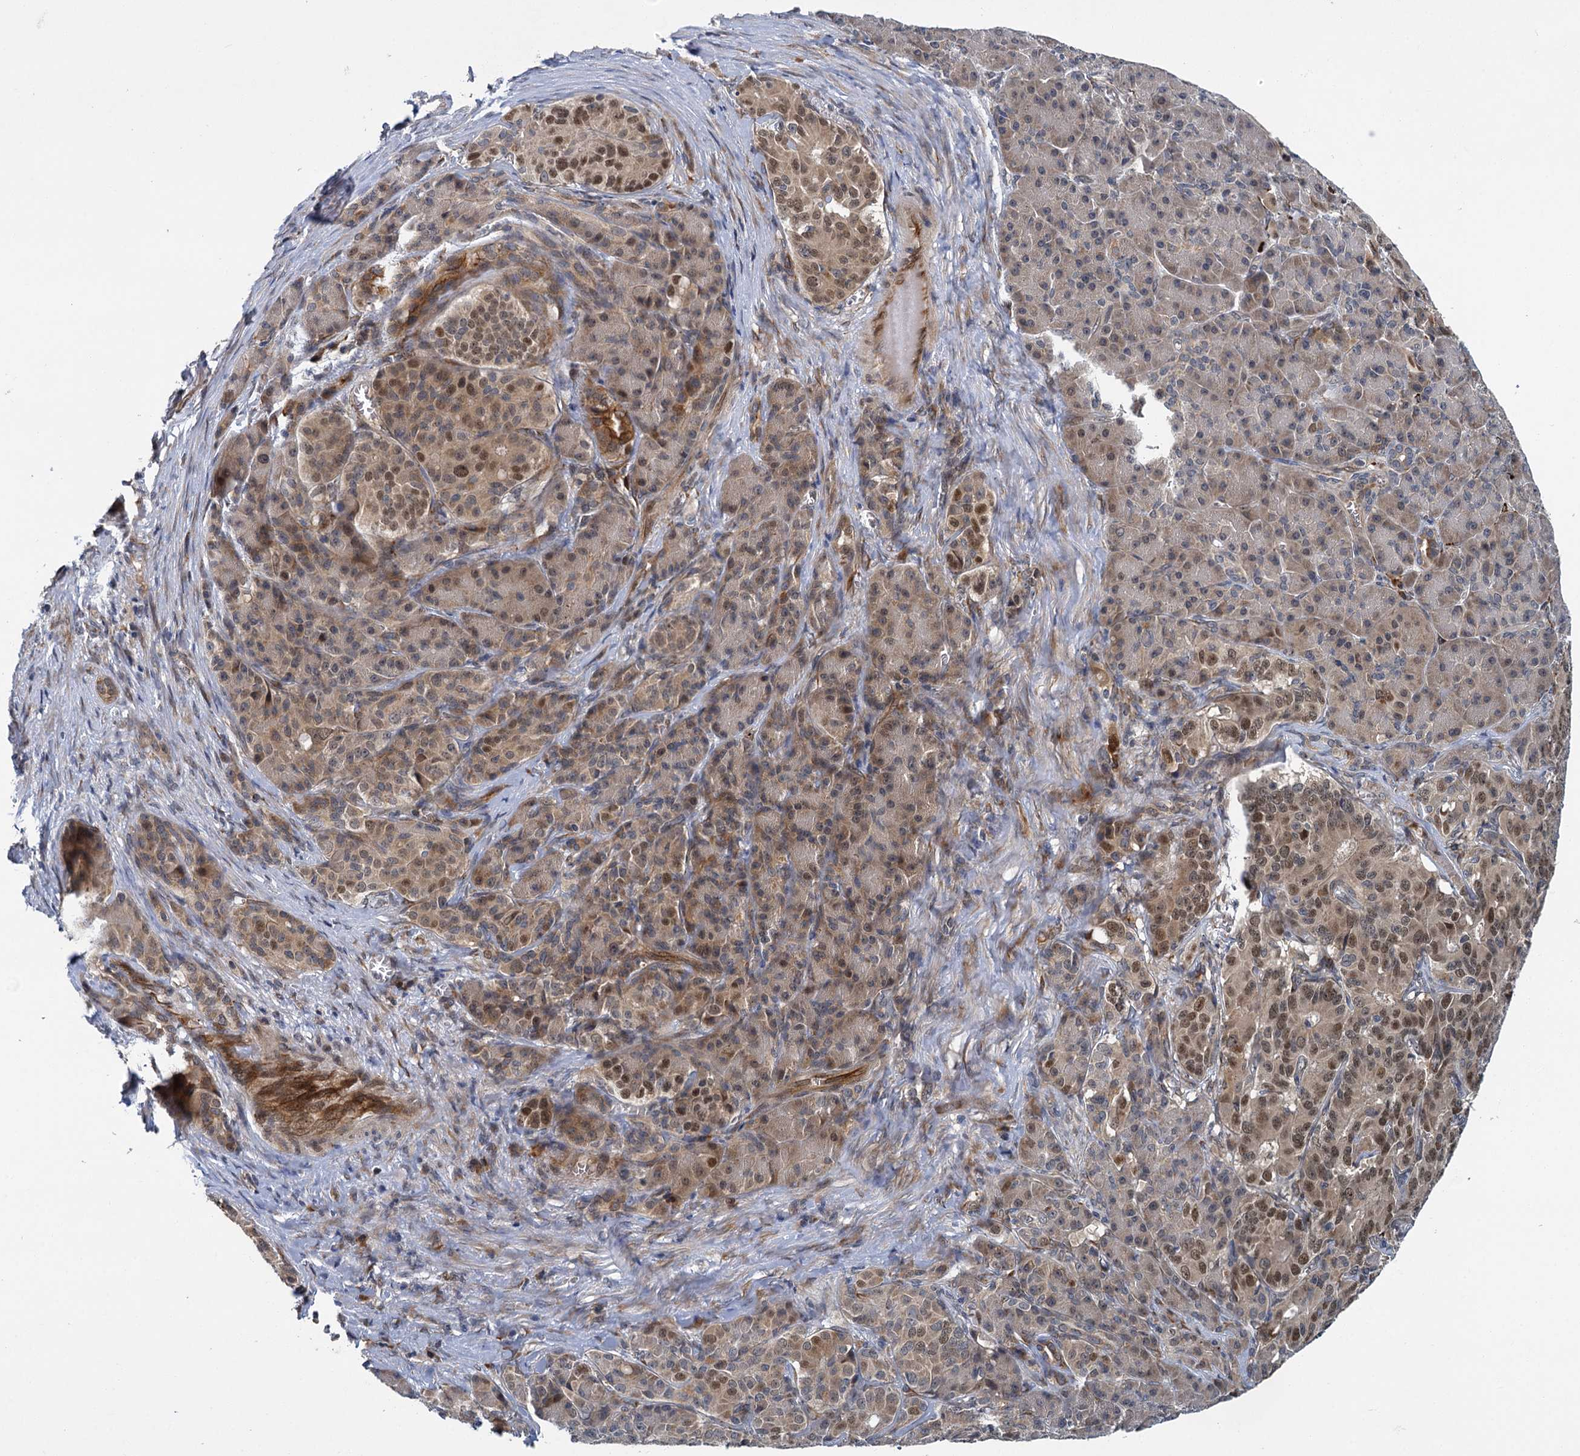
{"staining": {"intensity": "moderate", "quantity": ">75%", "location": "cytoplasmic/membranous,nuclear"}, "tissue": "pancreatic cancer", "cell_type": "Tumor cells", "image_type": "cancer", "snomed": [{"axis": "morphology", "description": "Adenocarcinoma, NOS"}, {"axis": "topography", "description": "Pancreas"}], "caption": "Immunohistochemistry histopathology image of pancreatic adenocarcinoma stained for a protein (brown), which displays medium levels of moderate cytoplasmic/membranous and nuclear staining in about >75% of tumor cells.", "gene": "APBA2", "patient": {"sex": "female", "age": 74}}